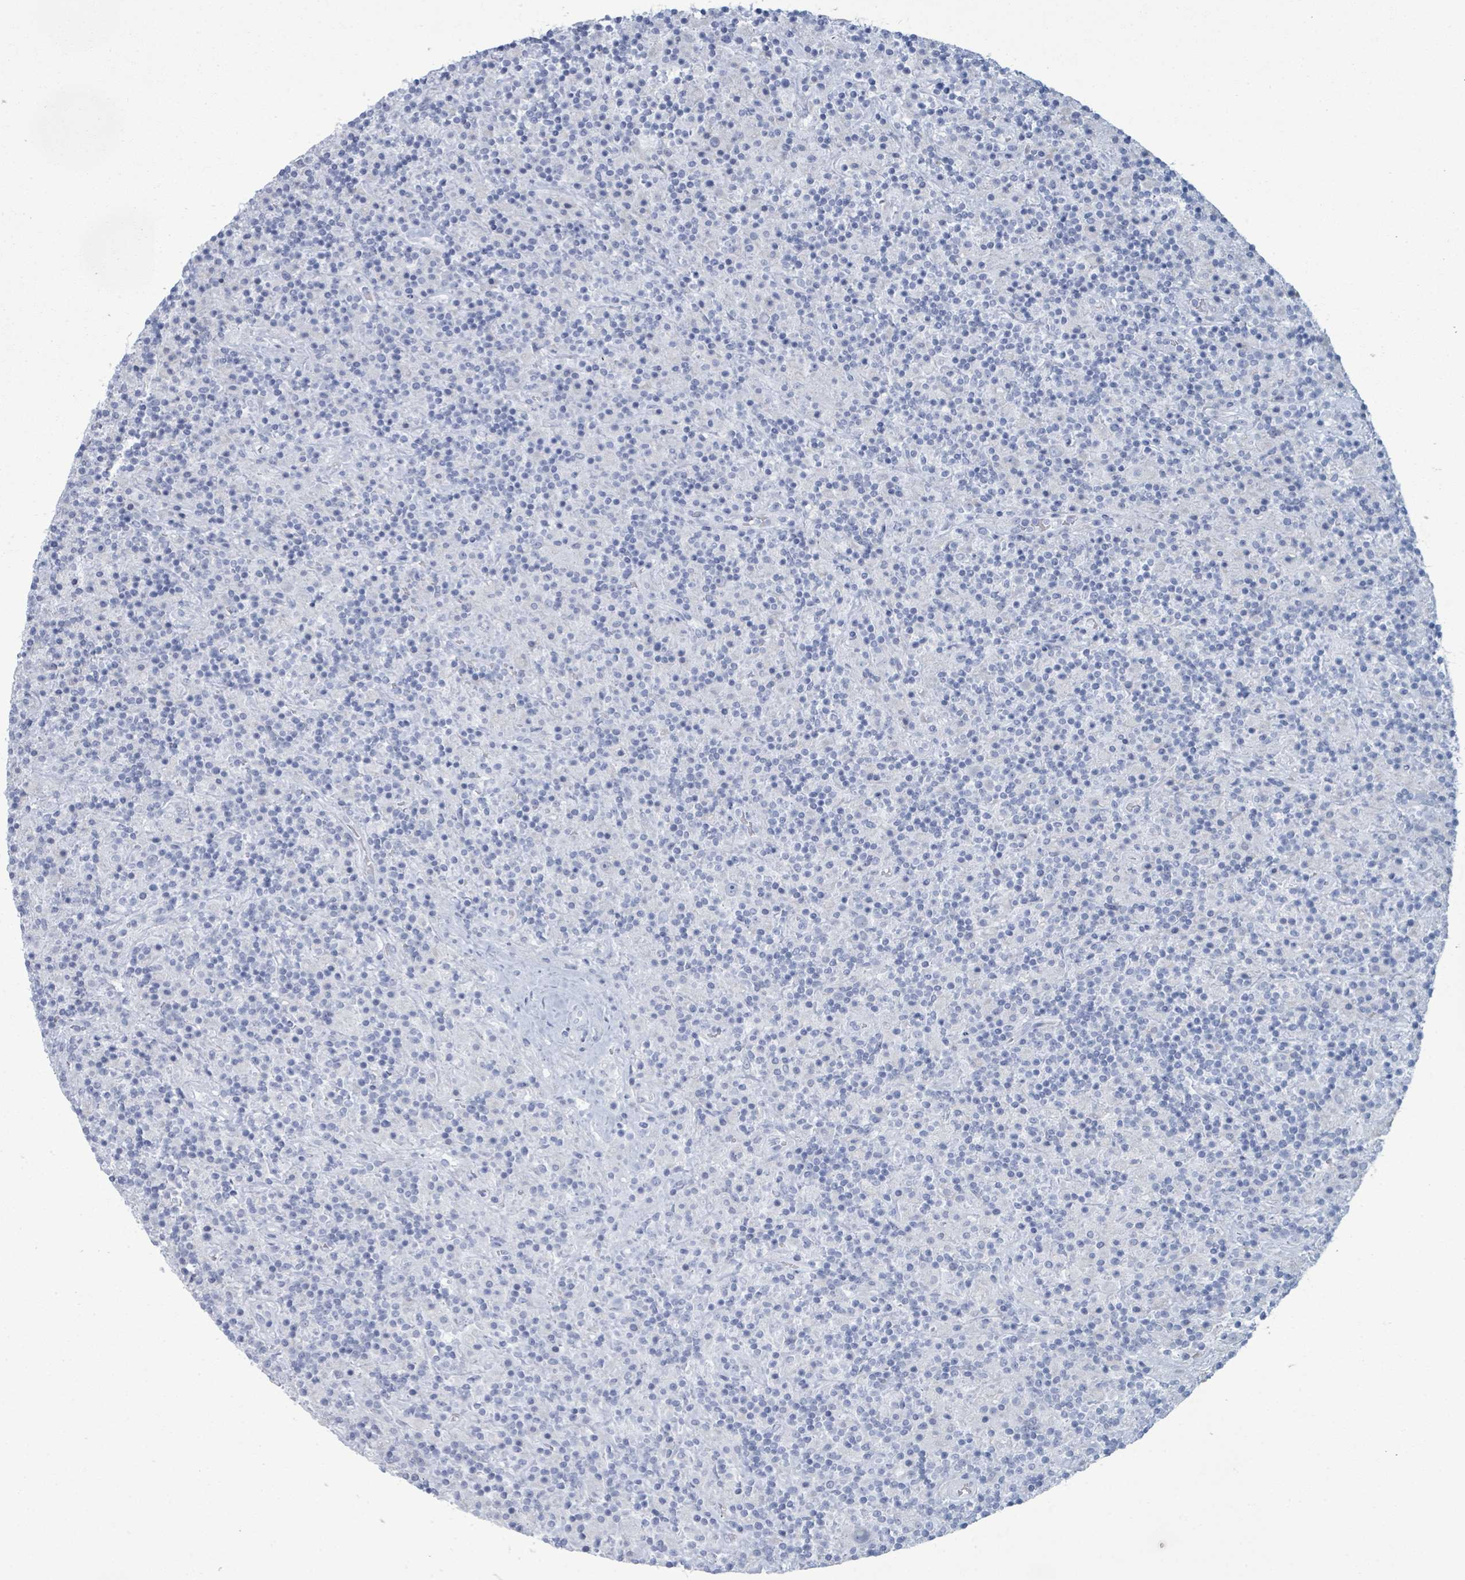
{"staining": {"intensity": "negative", "quantity": "none", "location": "none"}, "tissue": "lymphoma", "cell_type": "Tumor cells", "image_type": "cancer", "snomed": [{"axis": "morphology", "description": "Hodgkin's disease, NOS"}, {"axis": "topography", "description": "Lymph node"}], "caption": "Immunohistochemistry photomicrograph of lymphoma stained for a protein (brown), which displays no expression in tumor cells.", "gene": "PGA3", "patient": {"sex": "male", "age": 70}}